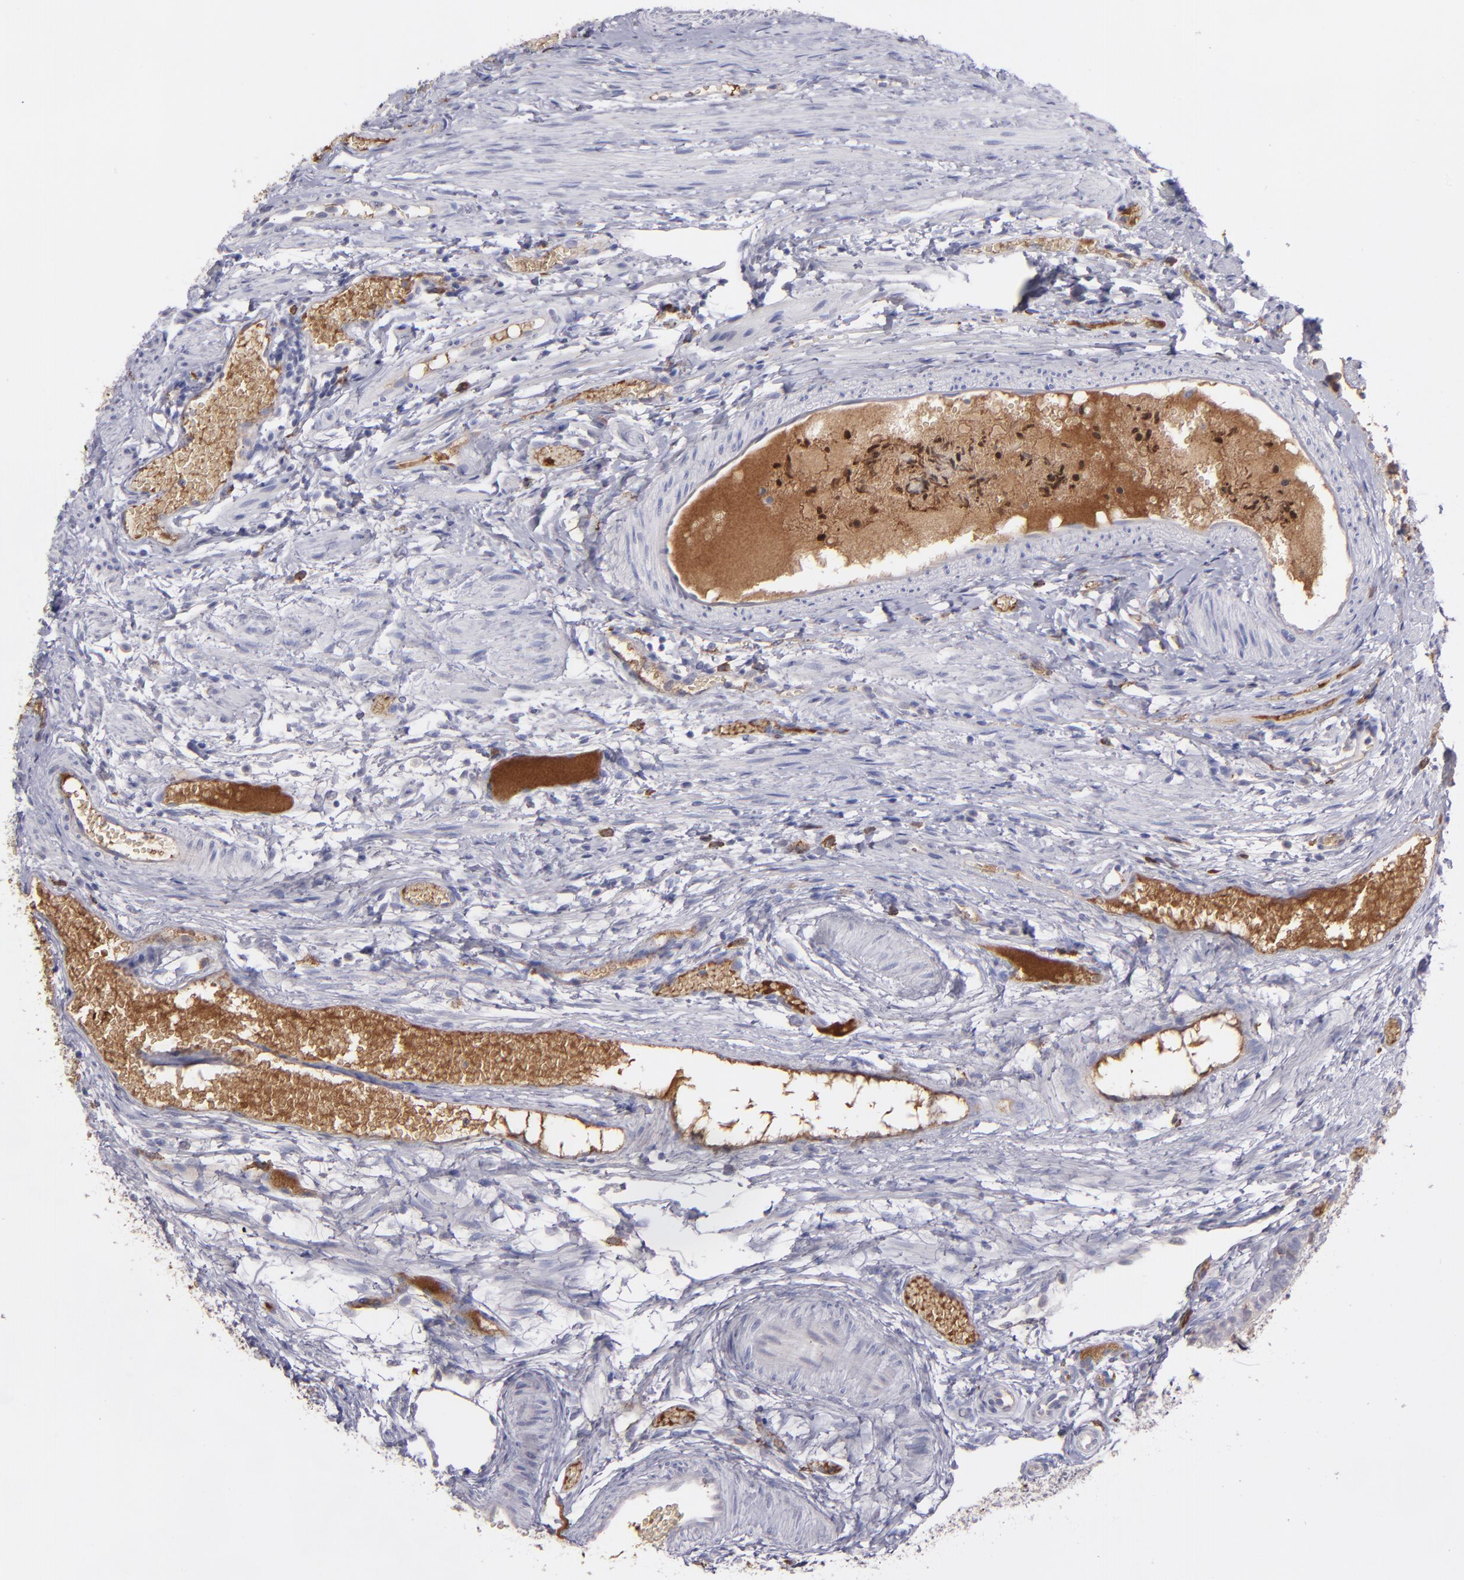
{"staining": {"intensity": "weak", "quantity": "25%-75%", "location": "cytoplasmic/membranous"}, "tissue": "fallopian tube", "cell_type": "Glandular cells", "image_type": "normal", "snomed": [{"axis": "morphology", "description": "Normal tissue, NOS"}, {"axis": "topography", "description": "Fallopian tube"}], "caption": "A low amount of weak cytoplasmic/membranous expression is identified in about 25%-75% of glandular cells in normal fallopian tube. (brown staining indicates protein expression, while blue staining denotes nuclei).", "gene": "C1QA", "patient": {"sex": "female", "age": 29}}